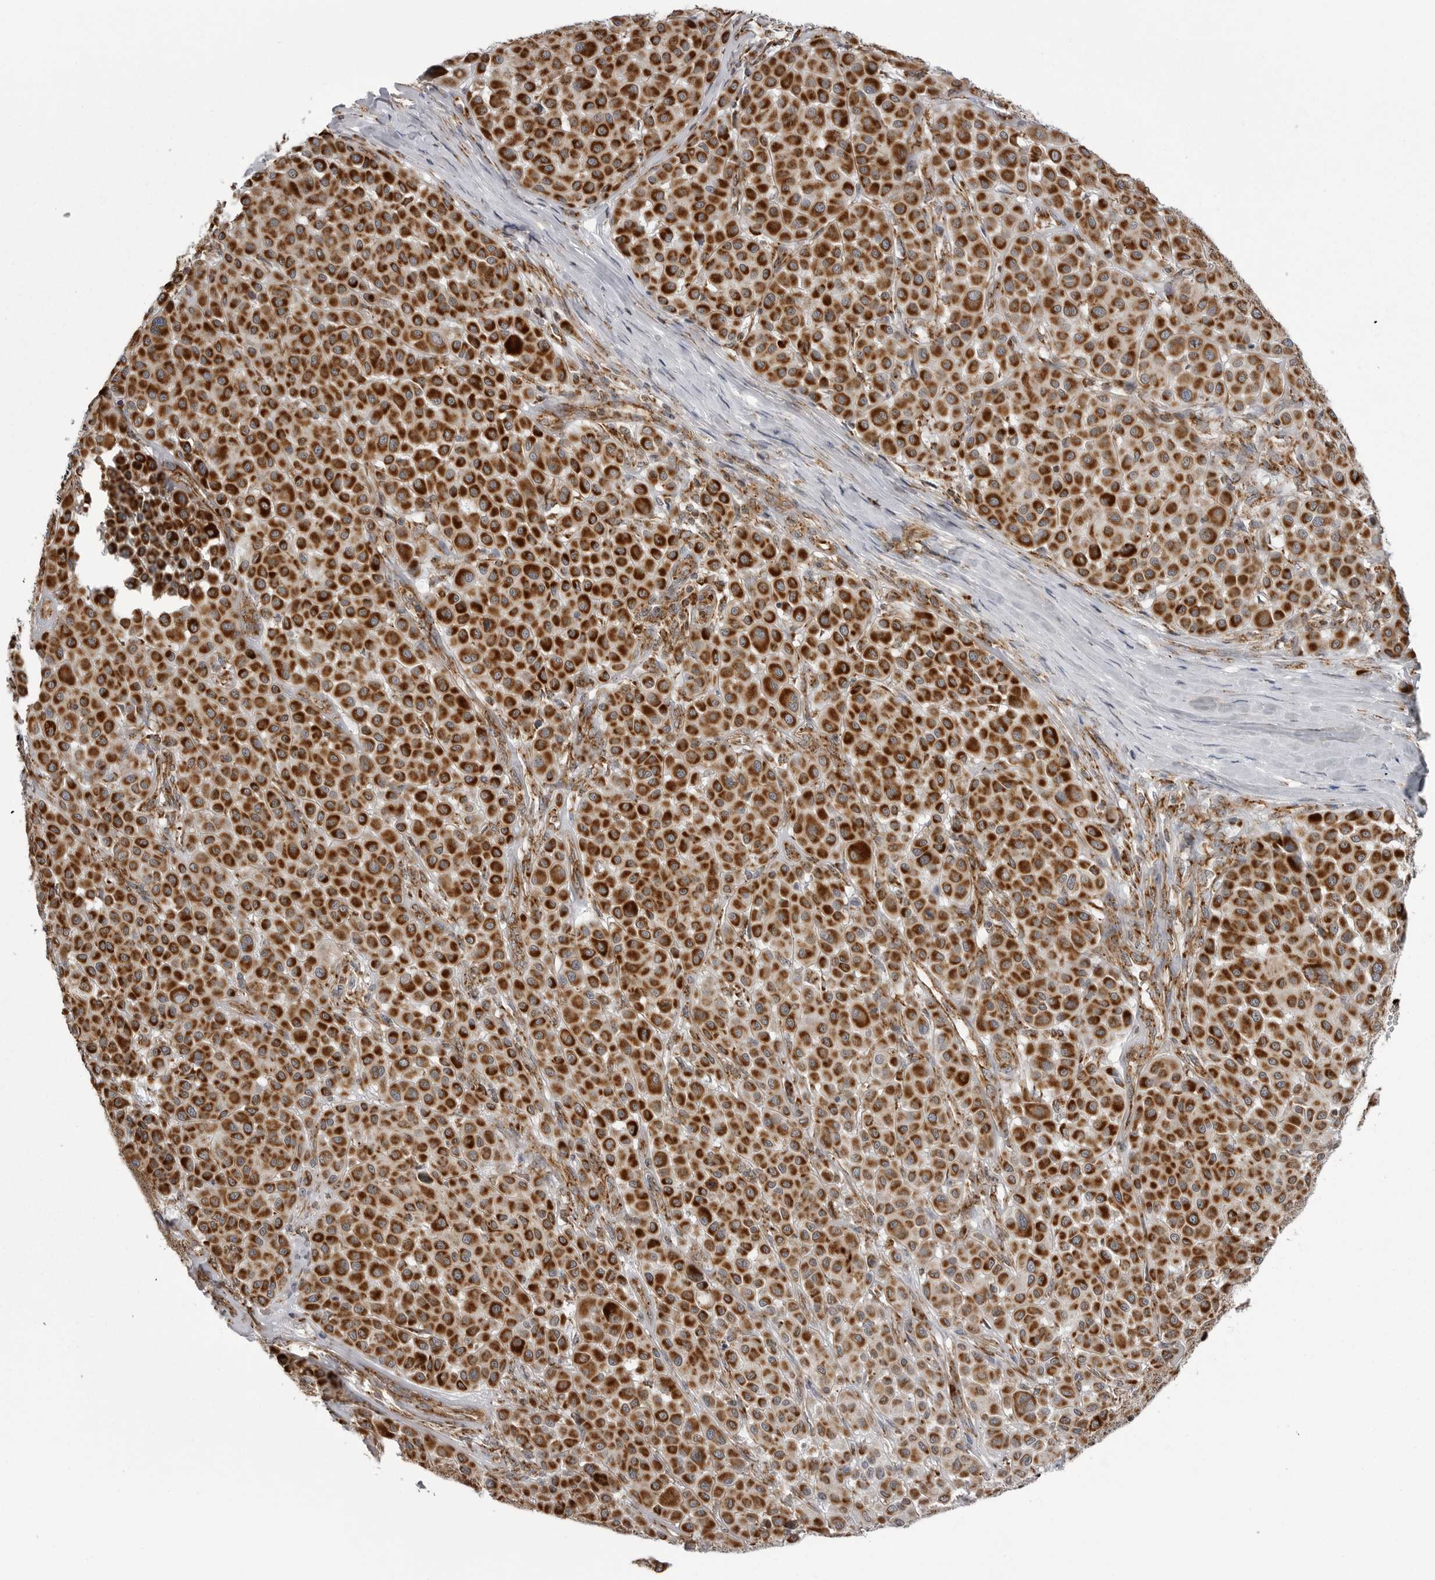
{"staining": {"intensity": "strong", "quantity": ">75%", "location": "cytoplasmic/membranous"}, "tissue": "melanoma", "cell_type": "Tumor cells", "image_type": "cancer", "snomed": [{"axis": "morphology", "description": "Malignant melanoma, Metastatic site"}, {"axis": "topography", "description": "Soft tissue"}], "caption": "Immunohistochemistry of human malignant melanoma (metastatic site) demonstrates high levels of strong cytoplasmic/membranous expression in about >75% of tumor cells. (DAB (3,3'-diaminobenzidine) IHC, brown staining for protein, blue staining for nuclei).", "gene": "FH", "patient": {"sex": "male", "age": 41}}